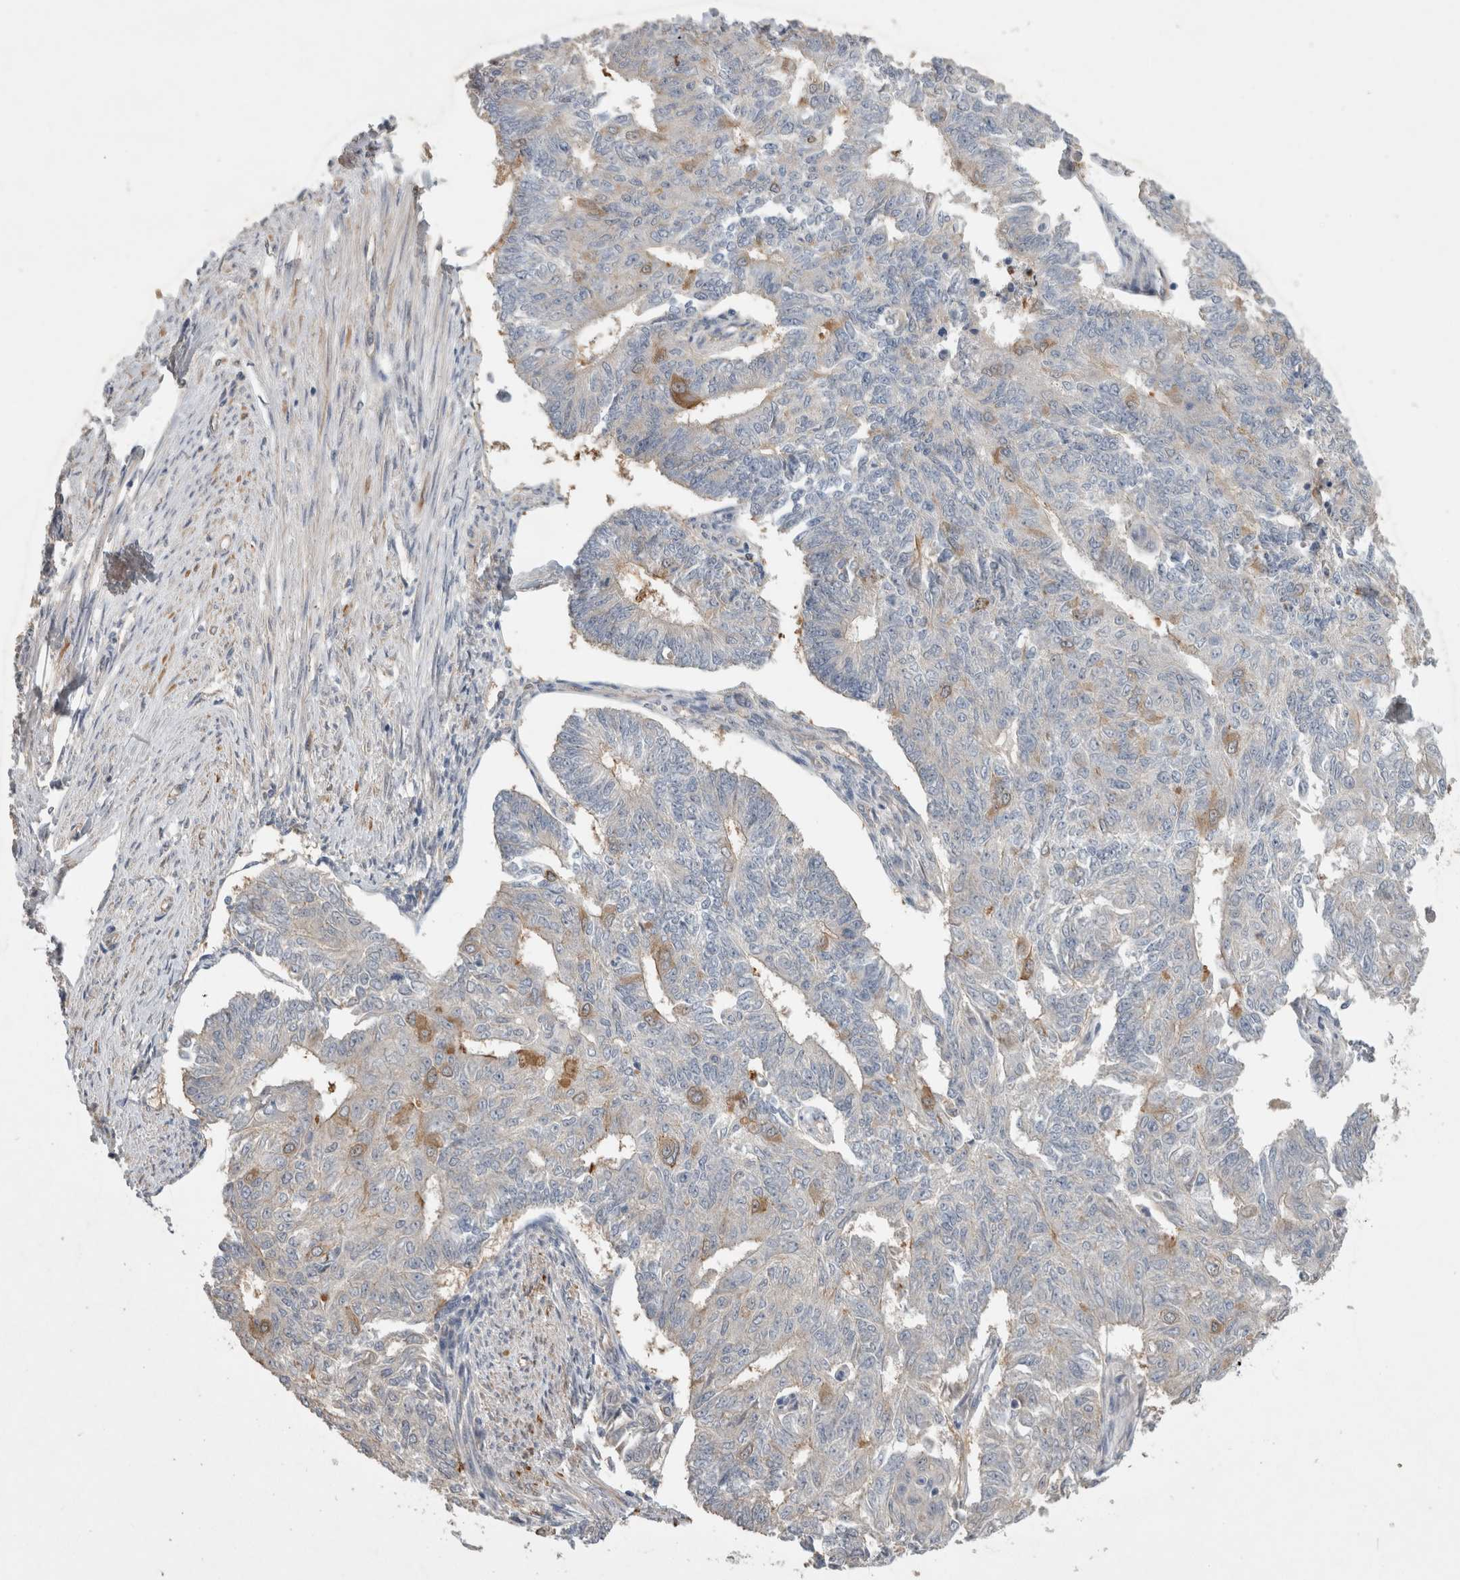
{"staining": {"intensity": "moderate", "quantity": "<25%", "location": "cytoplasmic/membranous"}, "tissue": "endometrial cancer", "cell_type": "Tumor cells", "image_type": "cancer", "snomed": [{"axis": "morphology", "description": "Adenocarcinoma, NOS"}, {"axis": "topography", "description": "Endometrium"}], "caption": "Immunohistochemistry image of human endometrial cancer (adenocarcinoma) stained for a protein (brown), which exhibits low levels of moderate cytoplasmic/membranous positivity in approximately <25% of tumor cells.", "gene": "CERS3", "patient": {"sex": "female", "age": 32}}